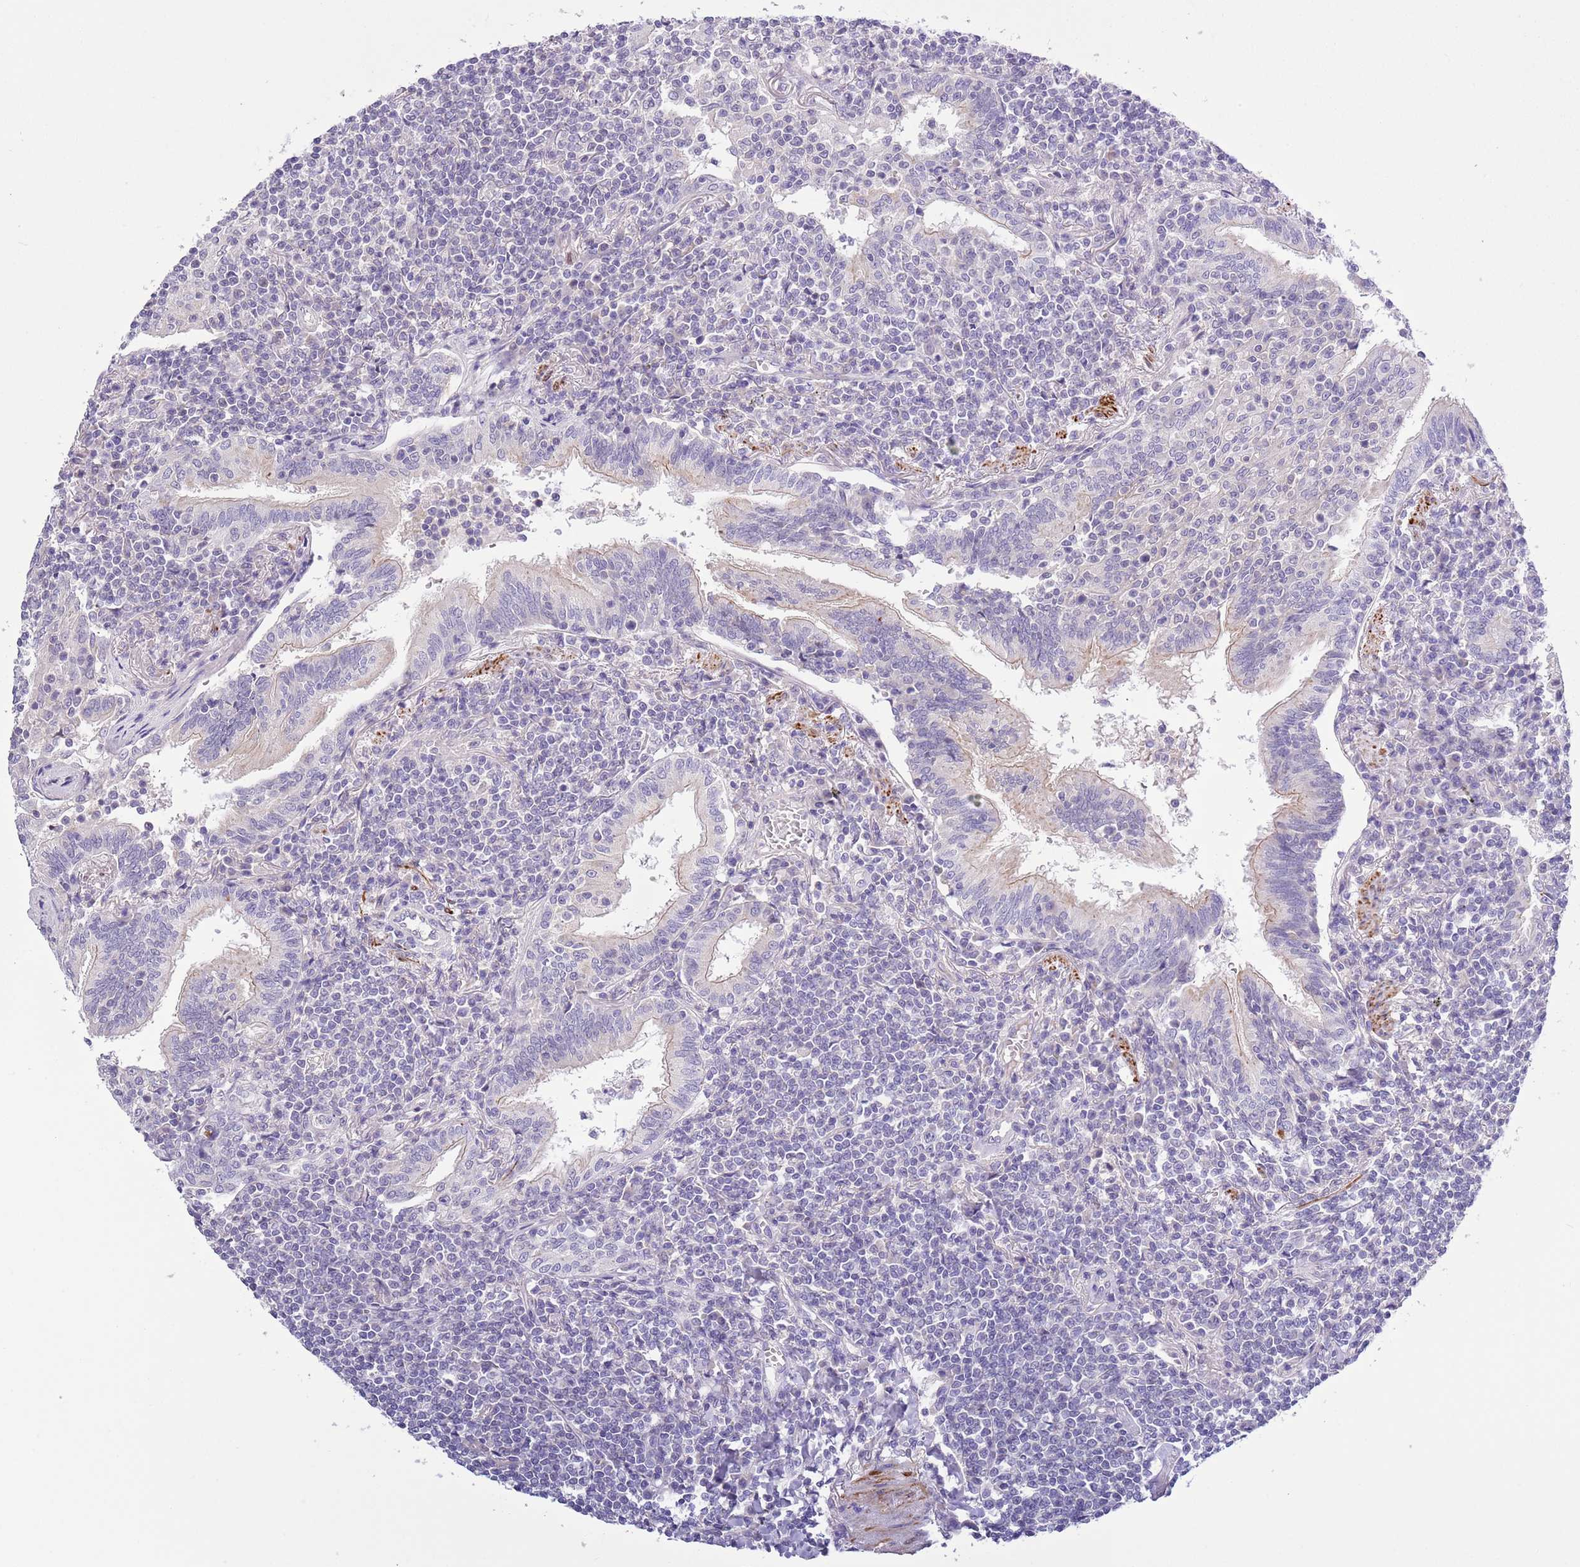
{"staining": {"intensity": "negative", "quantity": "none", "location": "none"}, "tissue": "lymphoma", "cell_type": "Tumor cells", "image_type": "cancer", "snomed": [{"axis": "morphology", "description": "Malignant lymphoma, non-Hodgkin's type, Low grade"}, {"axis": "topography", "description": "Lung"}], "caption": "IHC of human low-grade malignant lymphoma, non-Hodgkin's type reveals no positivity in tumor cells.", "gene": "NET1", "patient": {"sex": "female", "age": 71}}